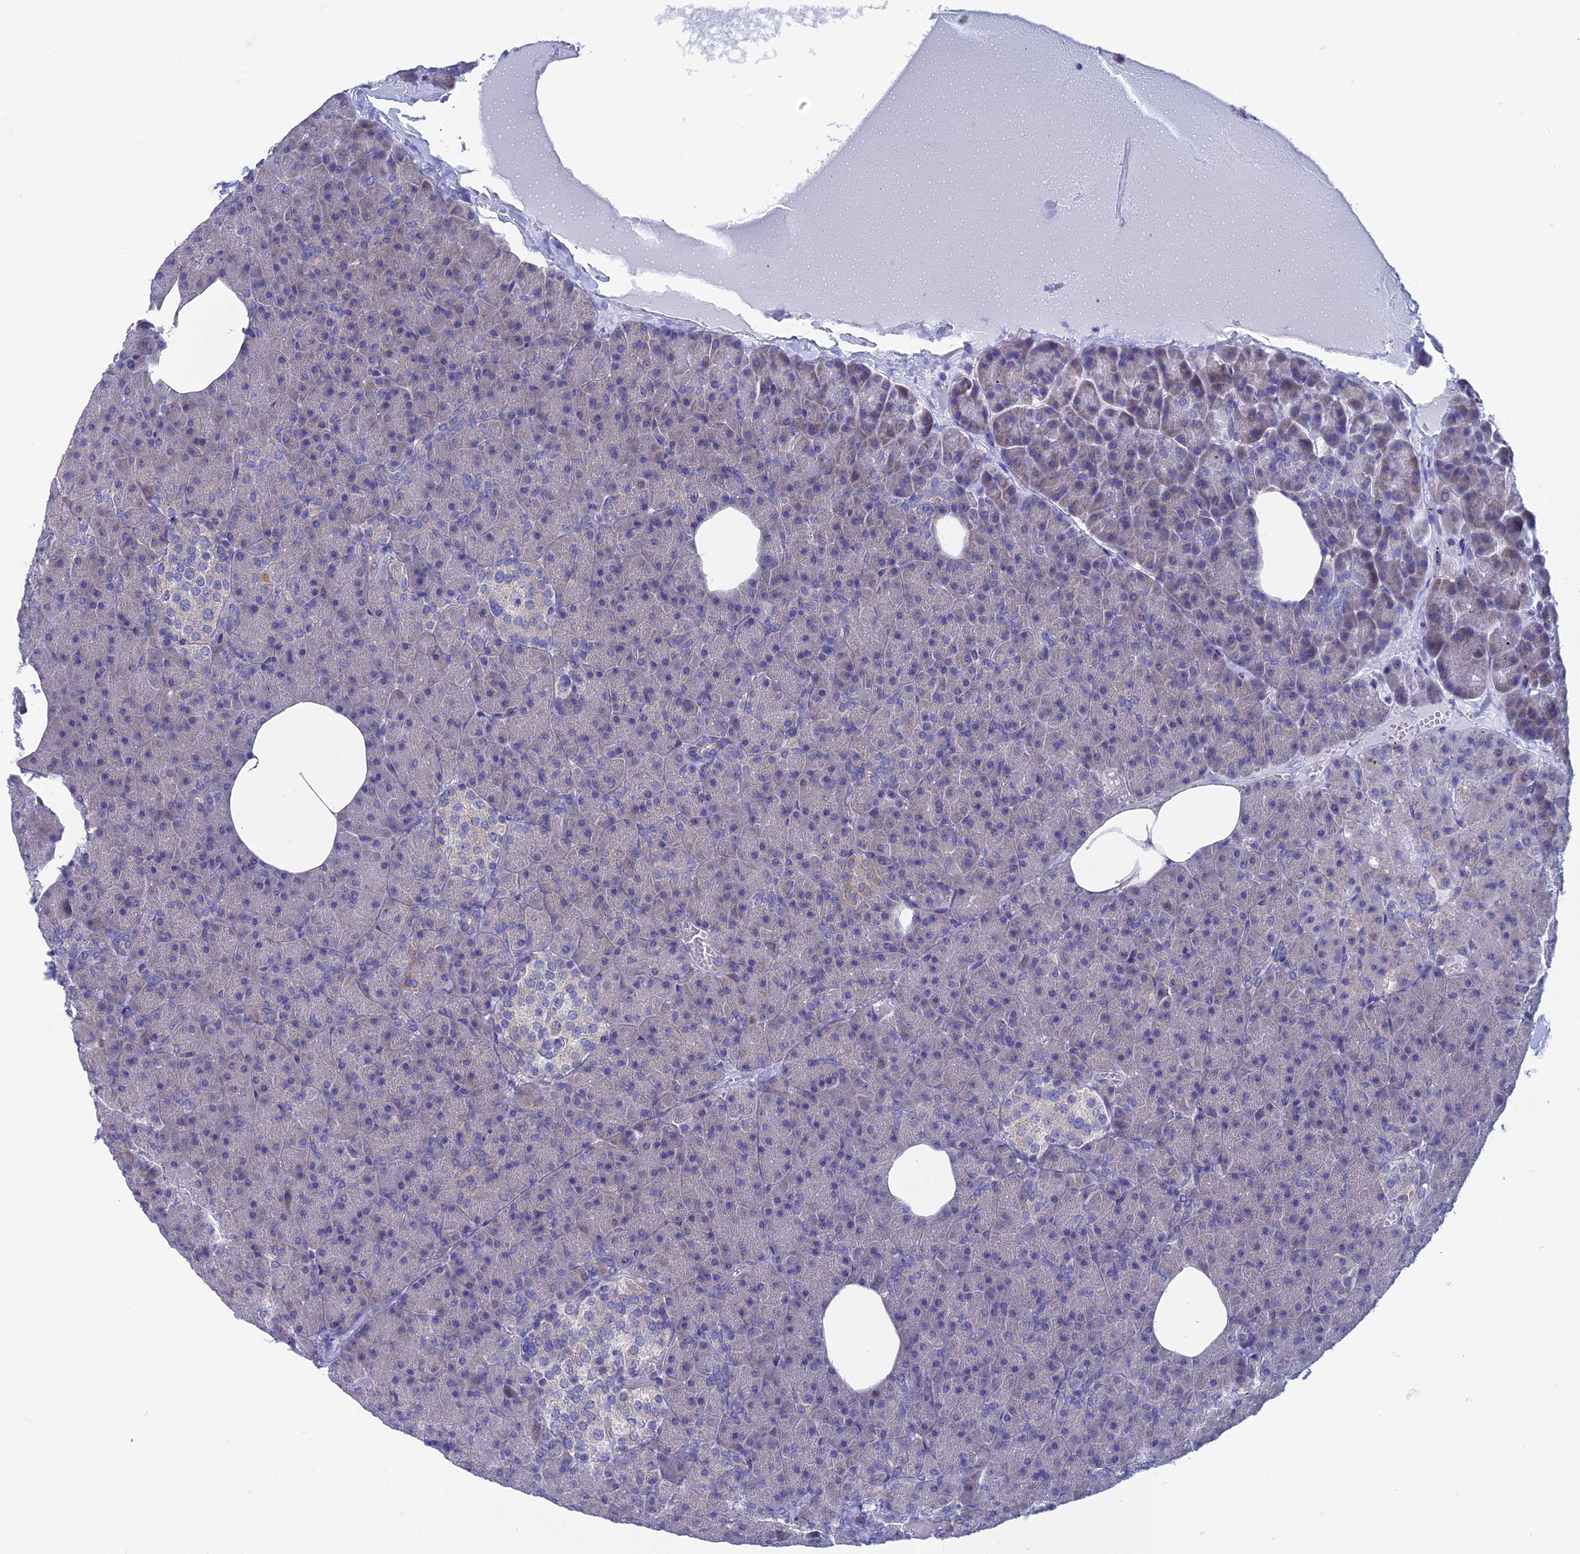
{"staining": {"intensity": "negative", "quantity": "none", "location": "none"}, "tissue": "pancreas", "cell_type": "Exocrine glandular cells", "image_type": "normal", "snomed": [{"axis": "morphology", "description": "Normal tissue, NOS"}, {"axis": "morphology", "description": "Carcinoid, malignant, NOS"}, {"axis": "topography", "description": "Pancreas"}], "caption": "Protein analysis of unremarkable pancreas shows no significant staining in exocrine glandular cells. Brightfield microscopy of IHC stained with DAB (3,3'-diaminobenzidine) (brown) and hematoxylin (blue), captured at high magnification.", "gene": "AK4P3", "patient": {"sex": "female", "age": 35}}